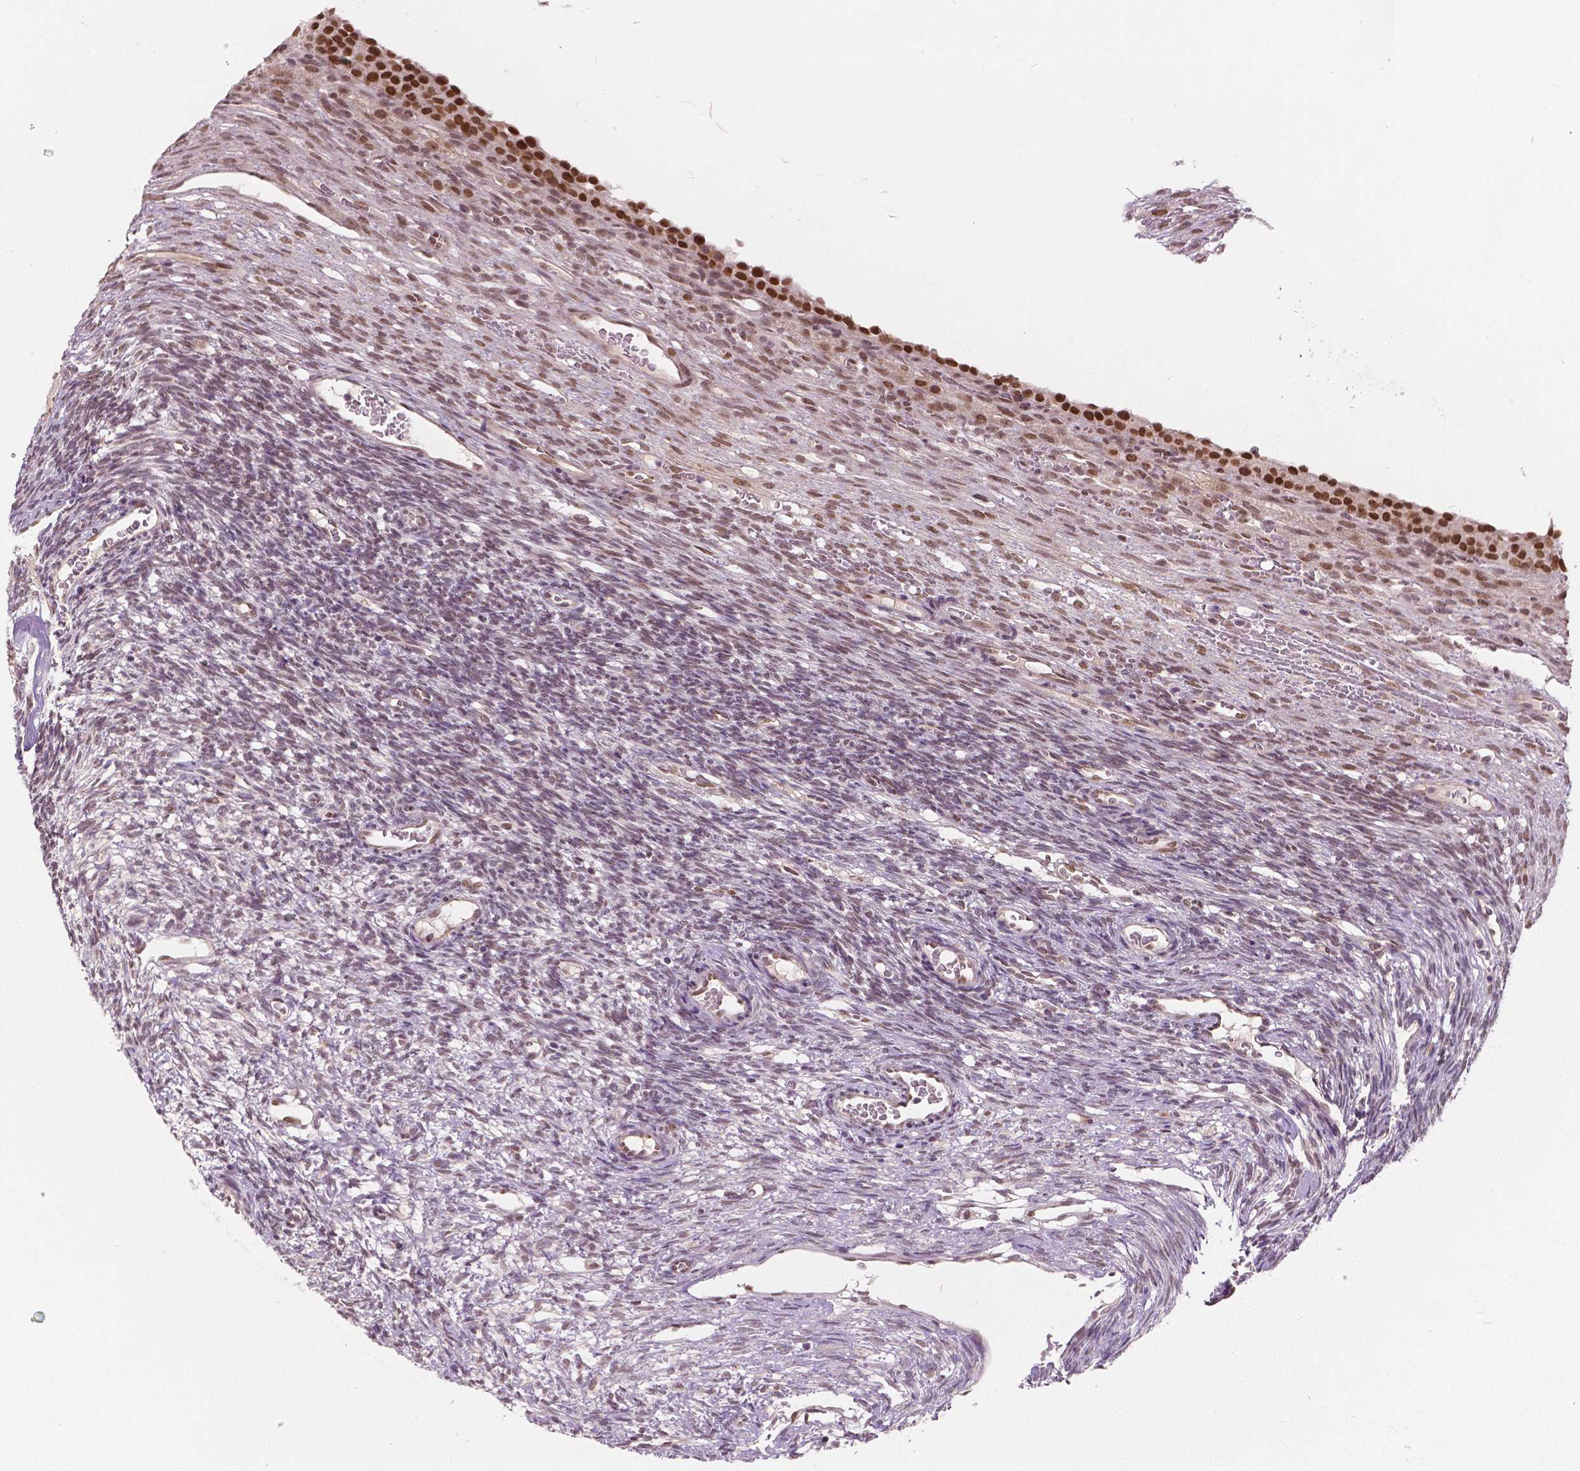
{"staining": {"intensity": "moderate", "quantity": ">75%", "location": "nuclear"}, "tissue": "ovary", "cell_type": "Follicle cells", "image_type": "normal", "snomed": [{"axis": "morphology", "description": "Normal tissue, NOS"}, {"axis": "topography", "description": "Ovary"}], "caption": "High-power microscopy captured an immunohistochemistry image of benign ovary, revealing moderate nuclear positivity in approximately >75% of follicle cells.", "gene": "HMBOX1", "patient": {"sex": "female", "age": 34}}